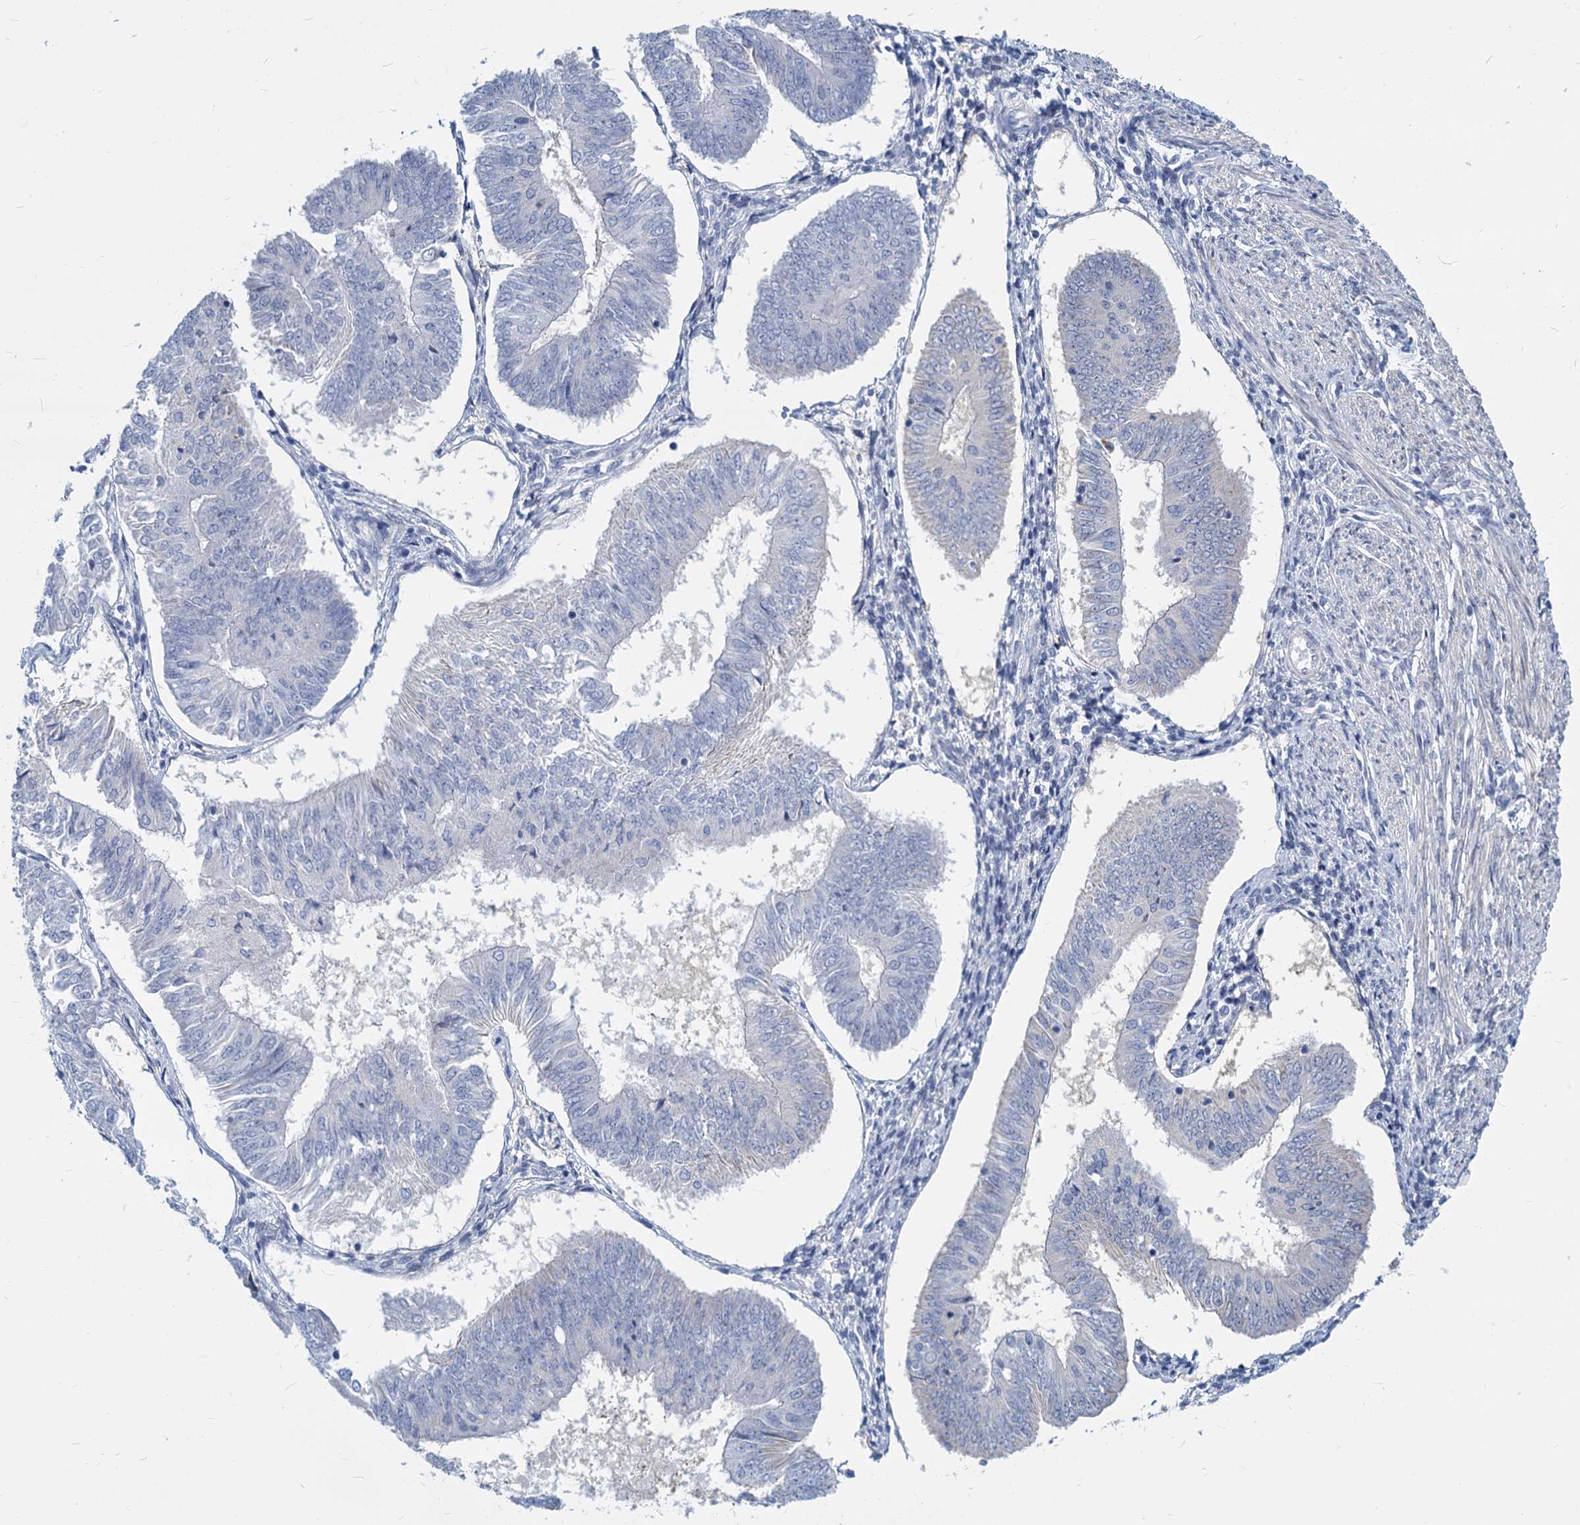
{"staining": {"intensity": "negative", "quantity": "none", "location": "none"}, "tissue": "endometrial cancer", "cell_type": "Tumor cells", "image_type": "cancer", "snomed": [{"axis": "morphology", "description": "Adenocarcinoma, NOS"}, {"axis": "topography", "description": "Endometrium"}], "caption": "Tumor cells are negative for protein expression in human endometrial adenocarcinoma.", "gene": "GSTM3", "patient": {"sex": "female", "age": 58}}